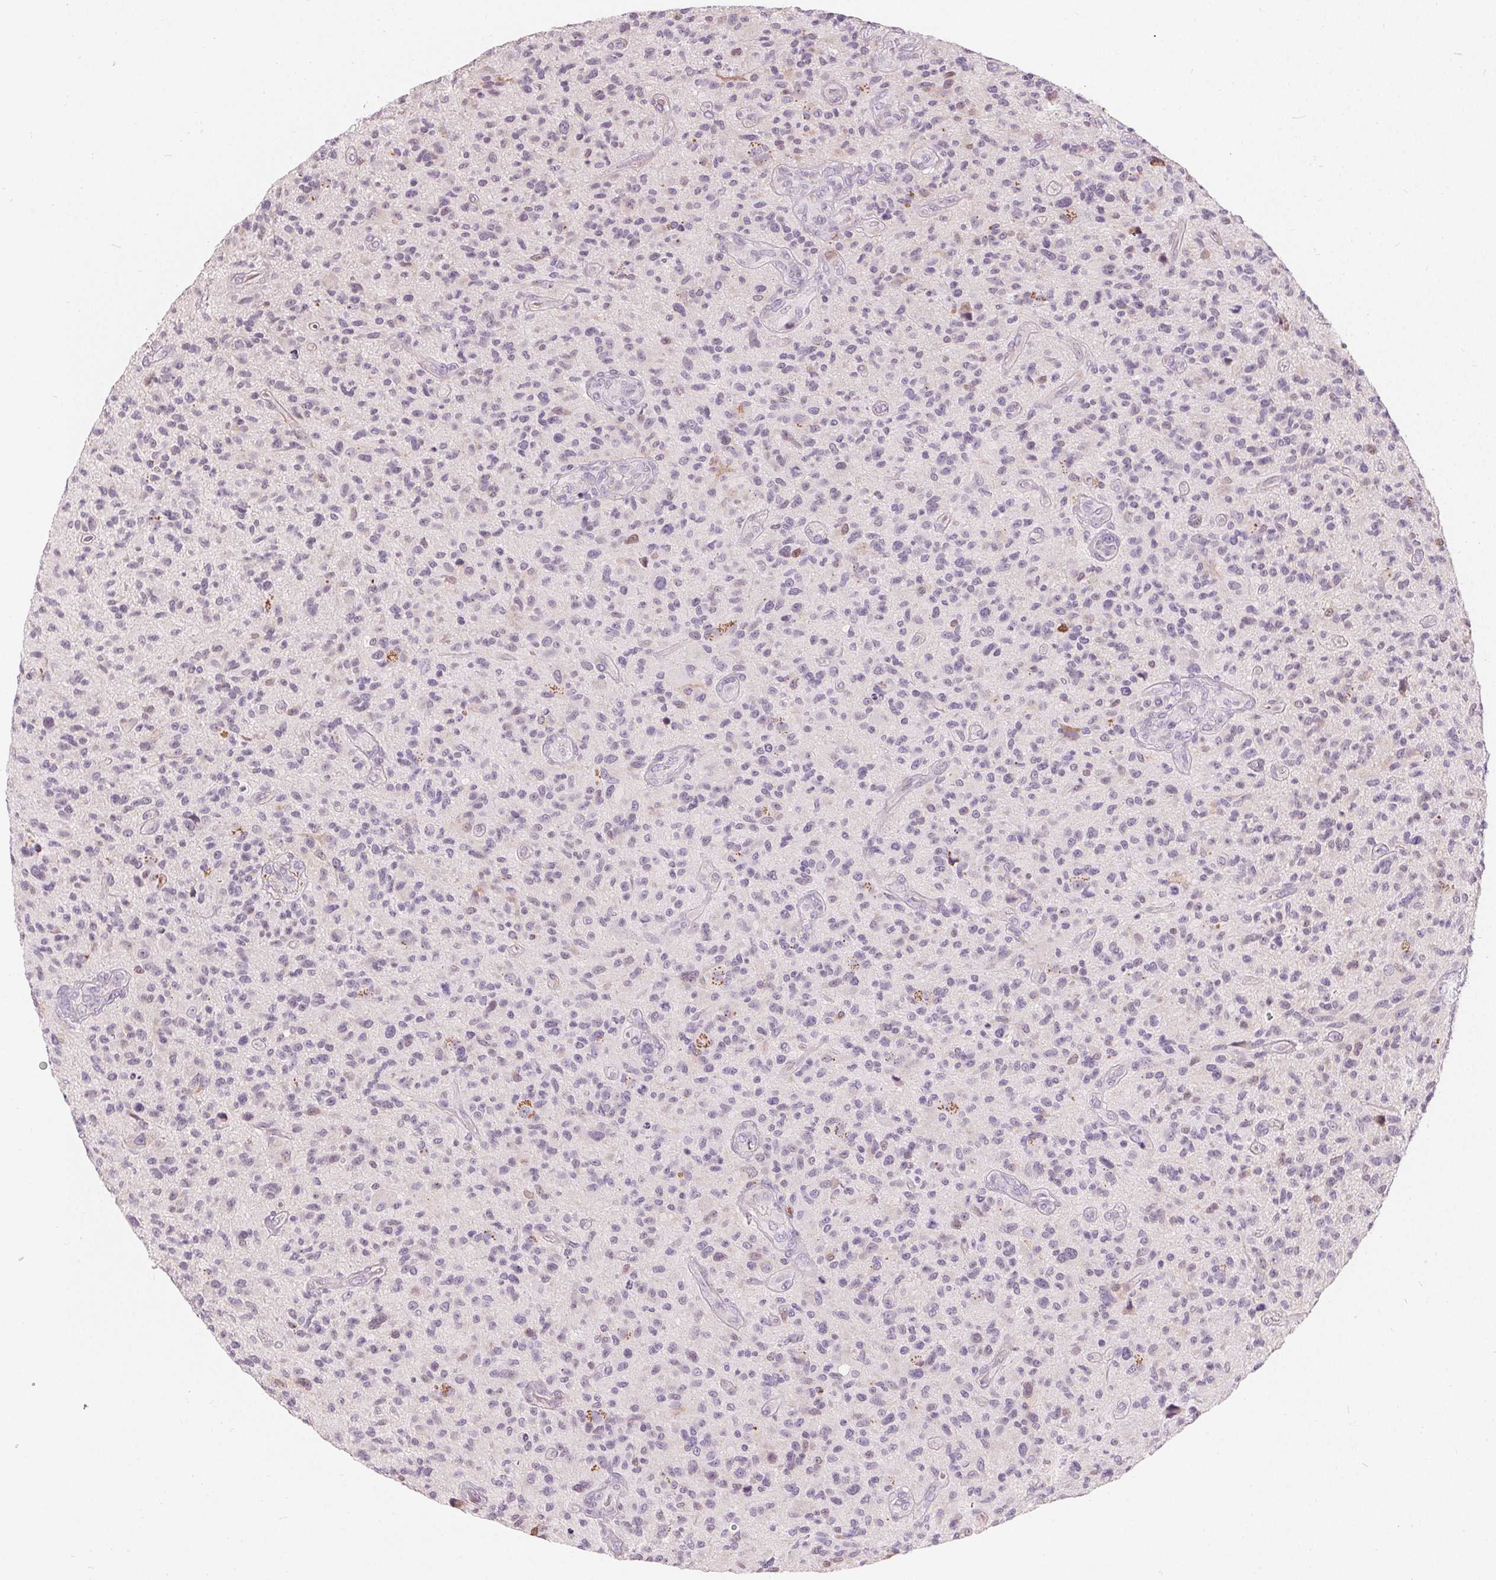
{"staining": {"intensity": "negative", "quantity": "none", "location": "none"}, "tissue": "glioma", "cell_type": "Tumor cells", "image_type": "cancer", "snomed": [{"axis": "morphology", "description": "Glioma, malignant, High grade"}, {"axis": "topography", "description": "Brain"}], "caption": "There is no significant positivity in tumor cells of malignant high-grade glioma.", "gene": "HOPX", "patient": {"sex": "male", "age": 47}}